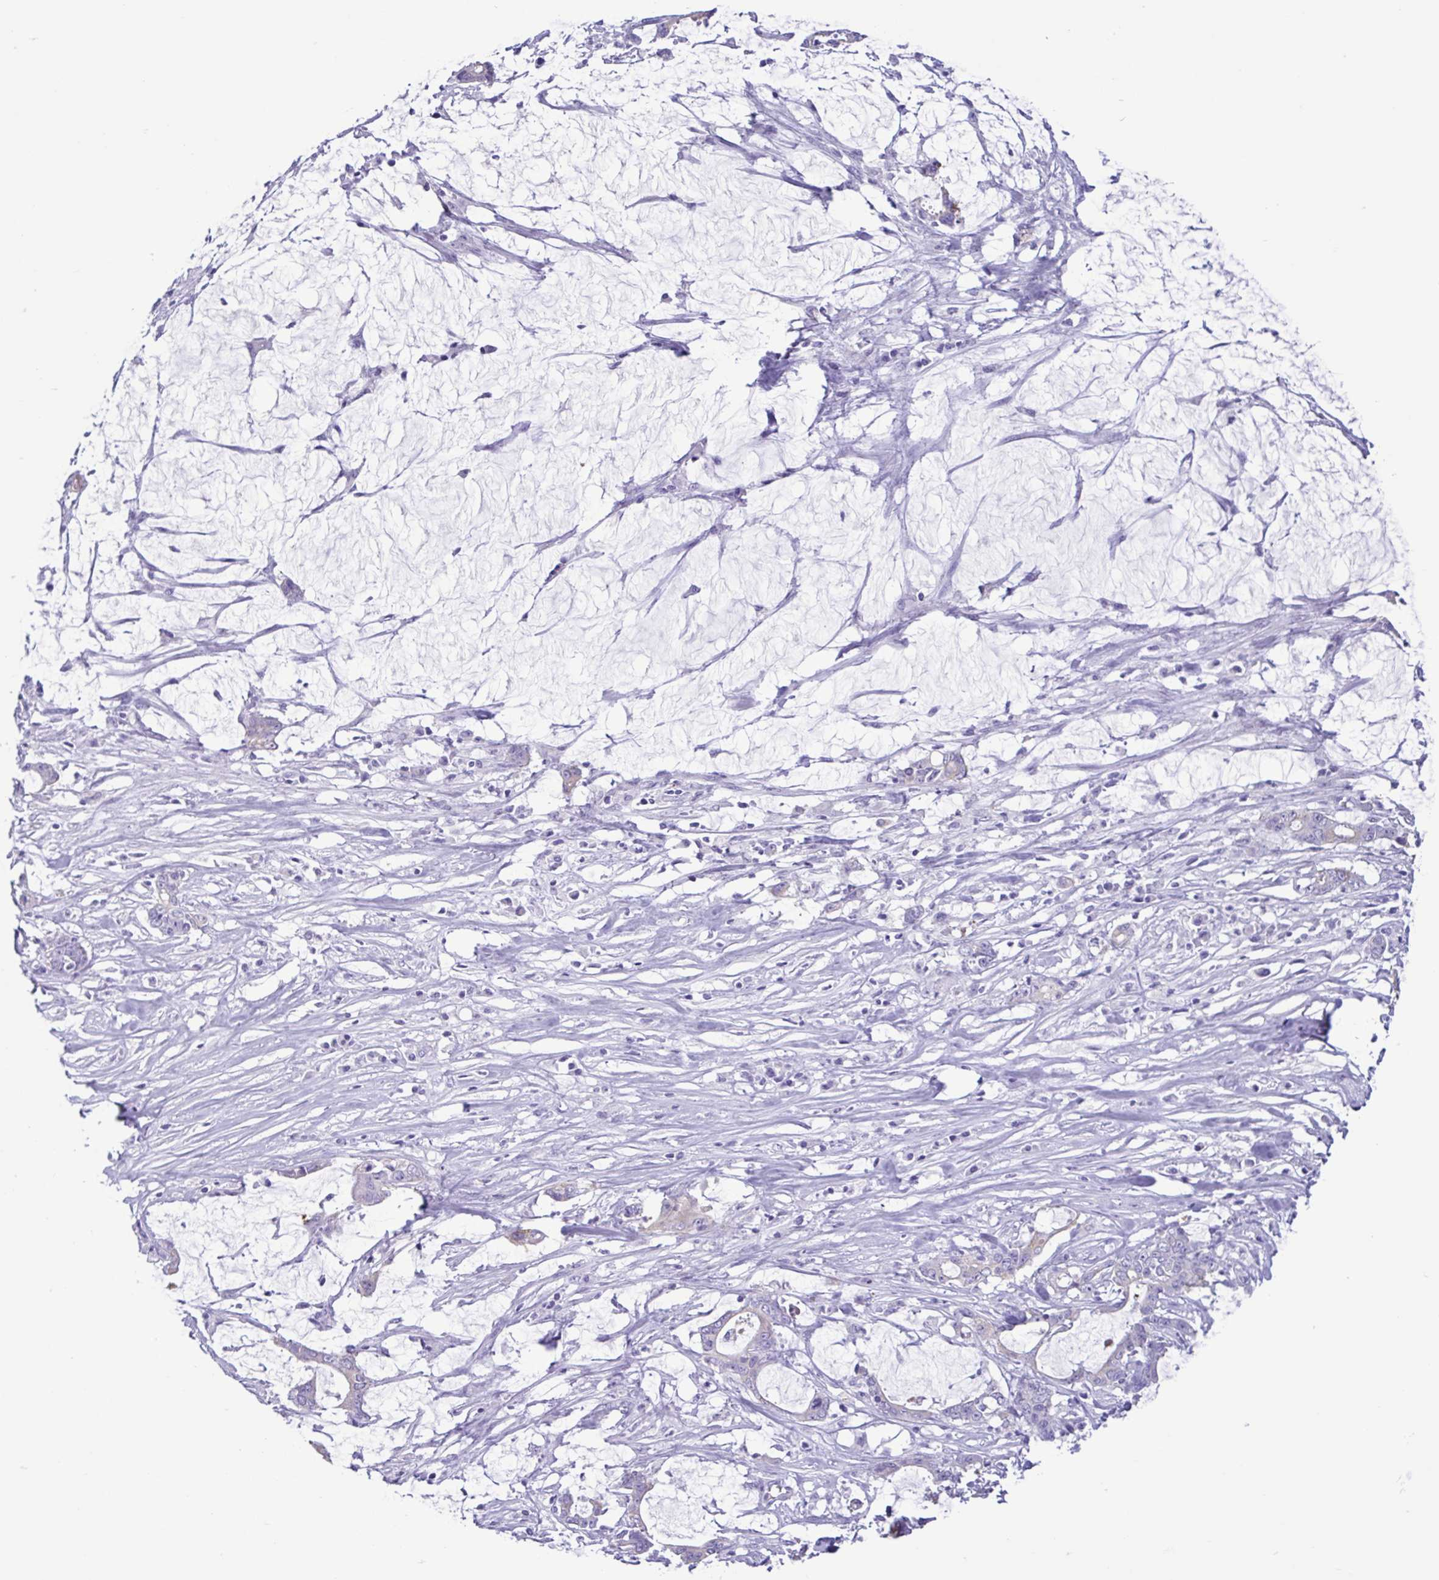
{"staining": {"intensity": "negative", "quantity": "none", "location": "none"}, "tissue": "stomach cancer", "cell_type": "Tumor cells", "image_type": "cancer", "snomed": [{"axis": "morphology", "description": "Adenocarcinoma, NOS"}, {"axis": "topography", "description": "Stomach, upper"}], "caption": "Immunohistochemistry (IHC) of stomach adenocarcinoma displays no staining in tumor cells.", "gene": "CBY2", "patient": {"sex": "male", "age": 68}}